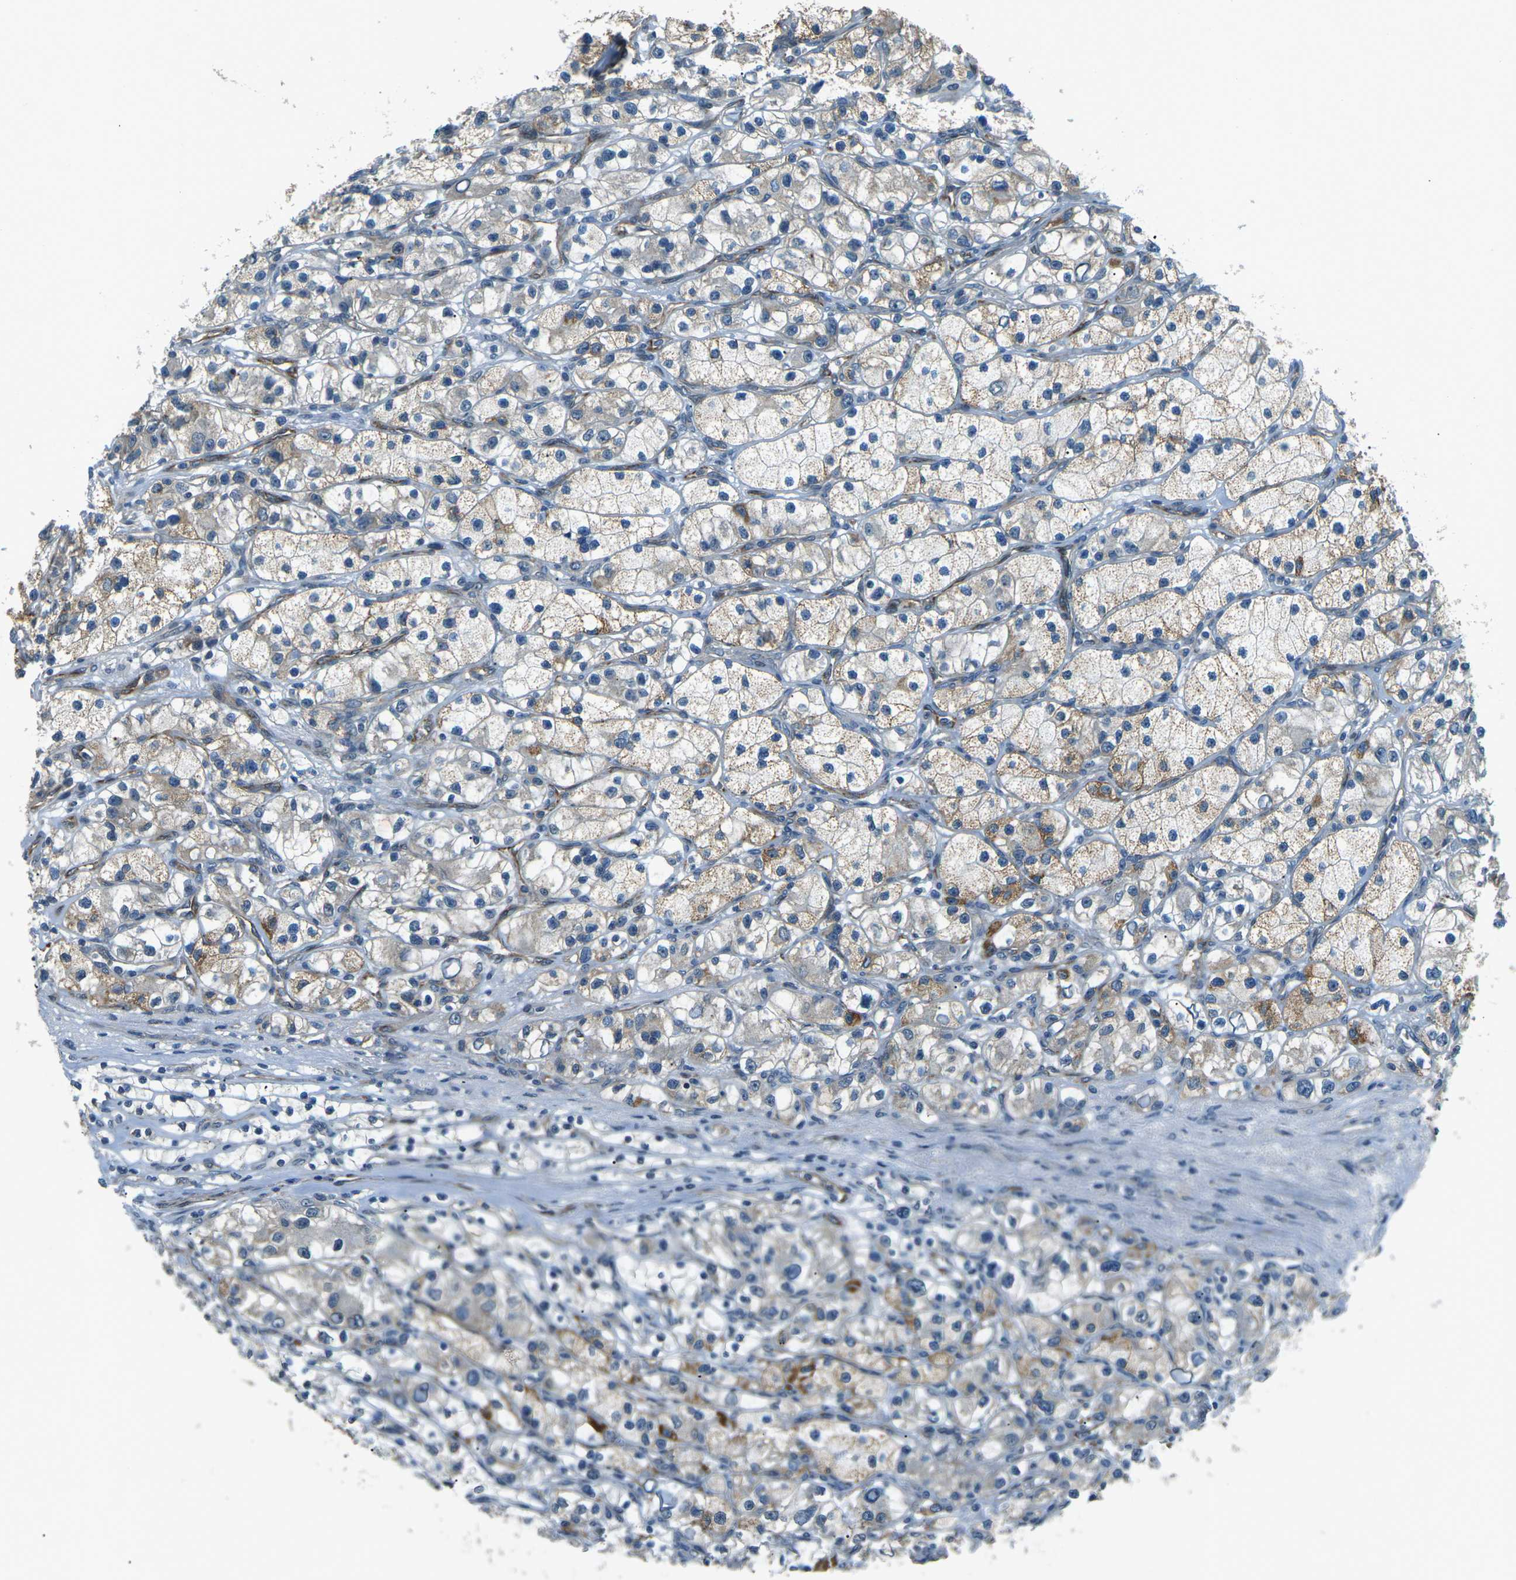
{"staining": {"intensity": "weak", "quantity": "<25%", "location": "cytoplasmic/membranous"}, "tissue": "renal cancer", "cell_type": "Tumor cells", "image_type": "cancer", "snomed": [{"axis": "morphology", "description": "Adenocarcinoma, NOS"}, {"axis": "topography", "description": "Kidney"}], "caption": "Immunohistochemistry (IHC) of human renal cancer displays no staining in tumor cells.", "gene": "AFAP1", "patient": {"sex": "female", "age": 57}}